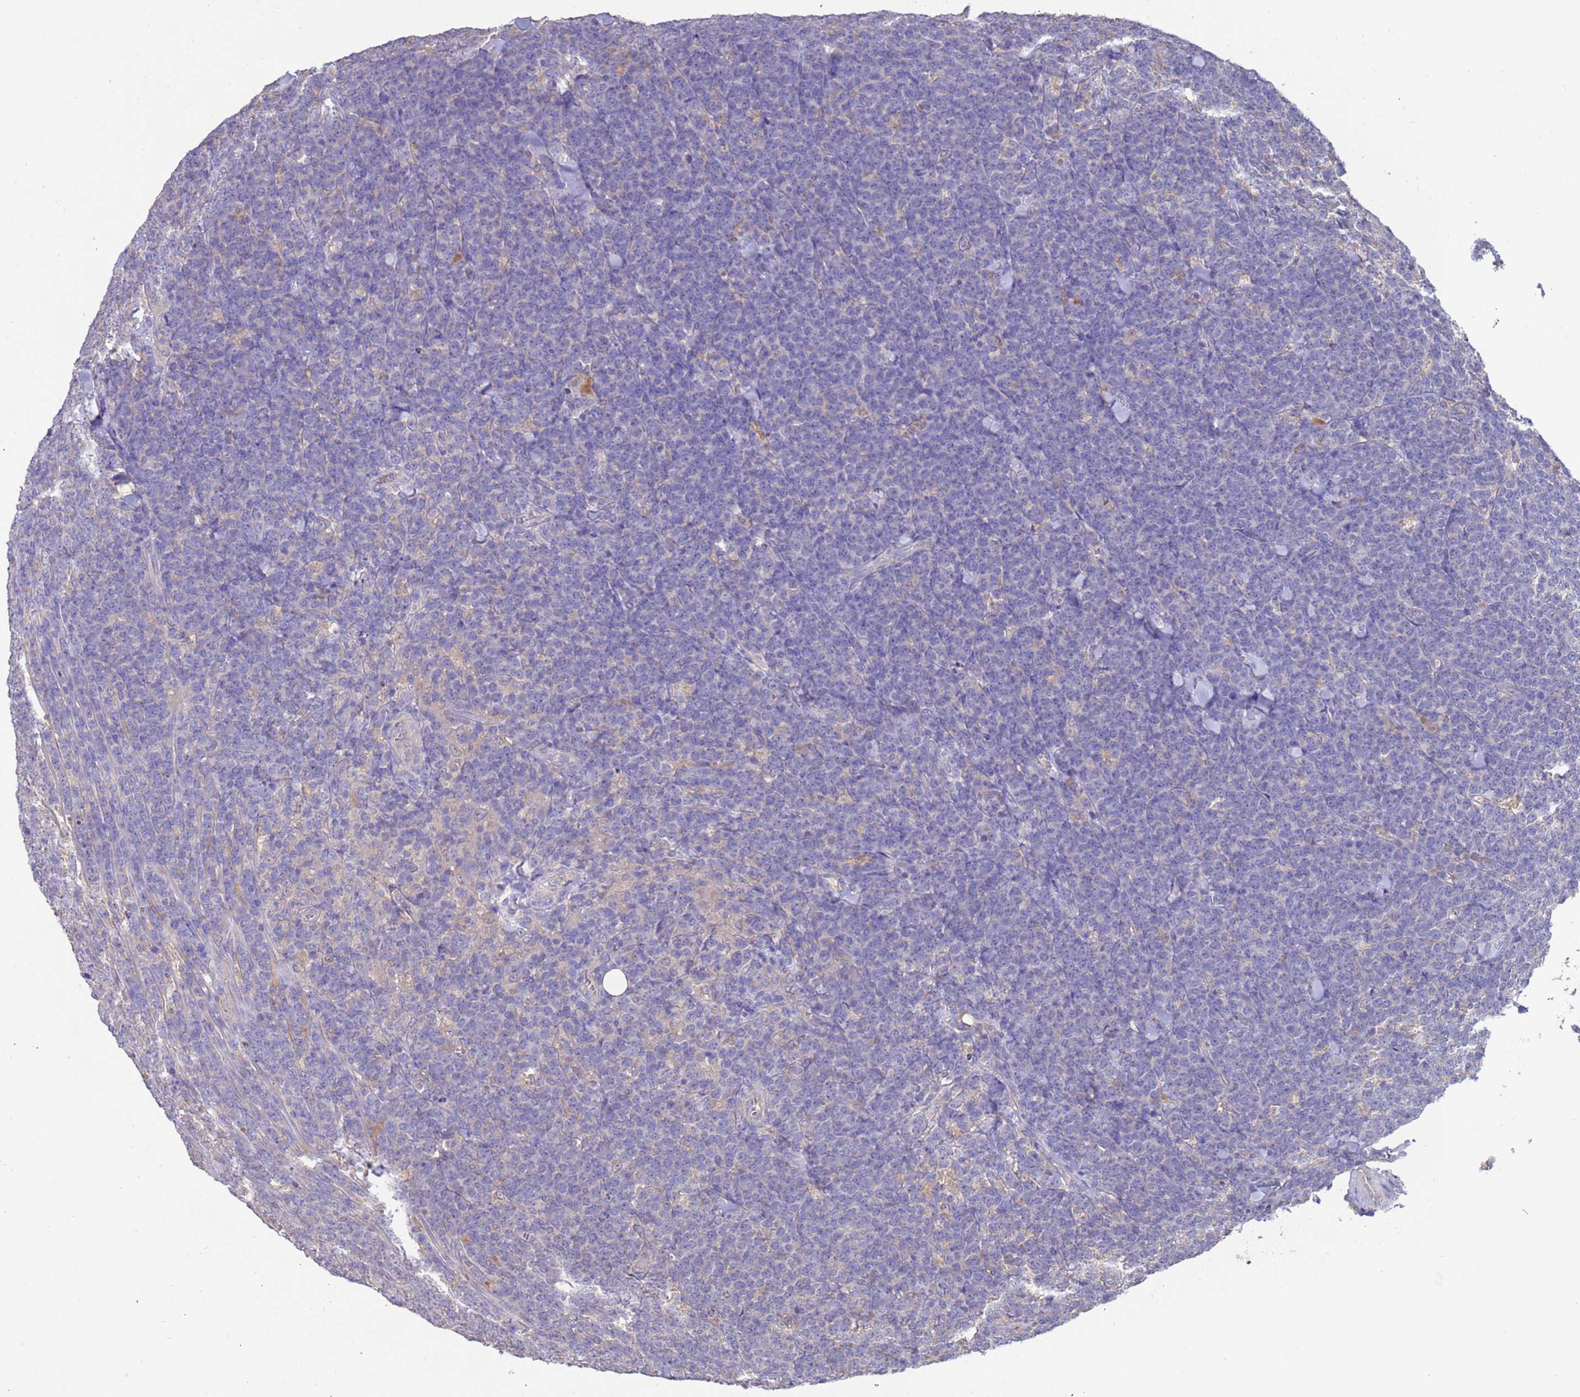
{"staining": {"intensity": "negative", "quantity": "none", "location": "none"}, "tissue": "lymphoma", "cell_type": "Tumor cells", "image_type": "cancer", "snomed": [{"axis": "morphology", "description": "Malignant lymphoma, non-Hodgkin's type, High grade"}, {"axis": "topography", "description": "Small intestine"}], "caption": "Malignant lymphoma, non-Hodgkin's type (high-grade) was stained to show a protein in brown. There is no significant staining in tumor cells.", "gene": "SRL", "patient": {"sex": "male", "age": 8}}